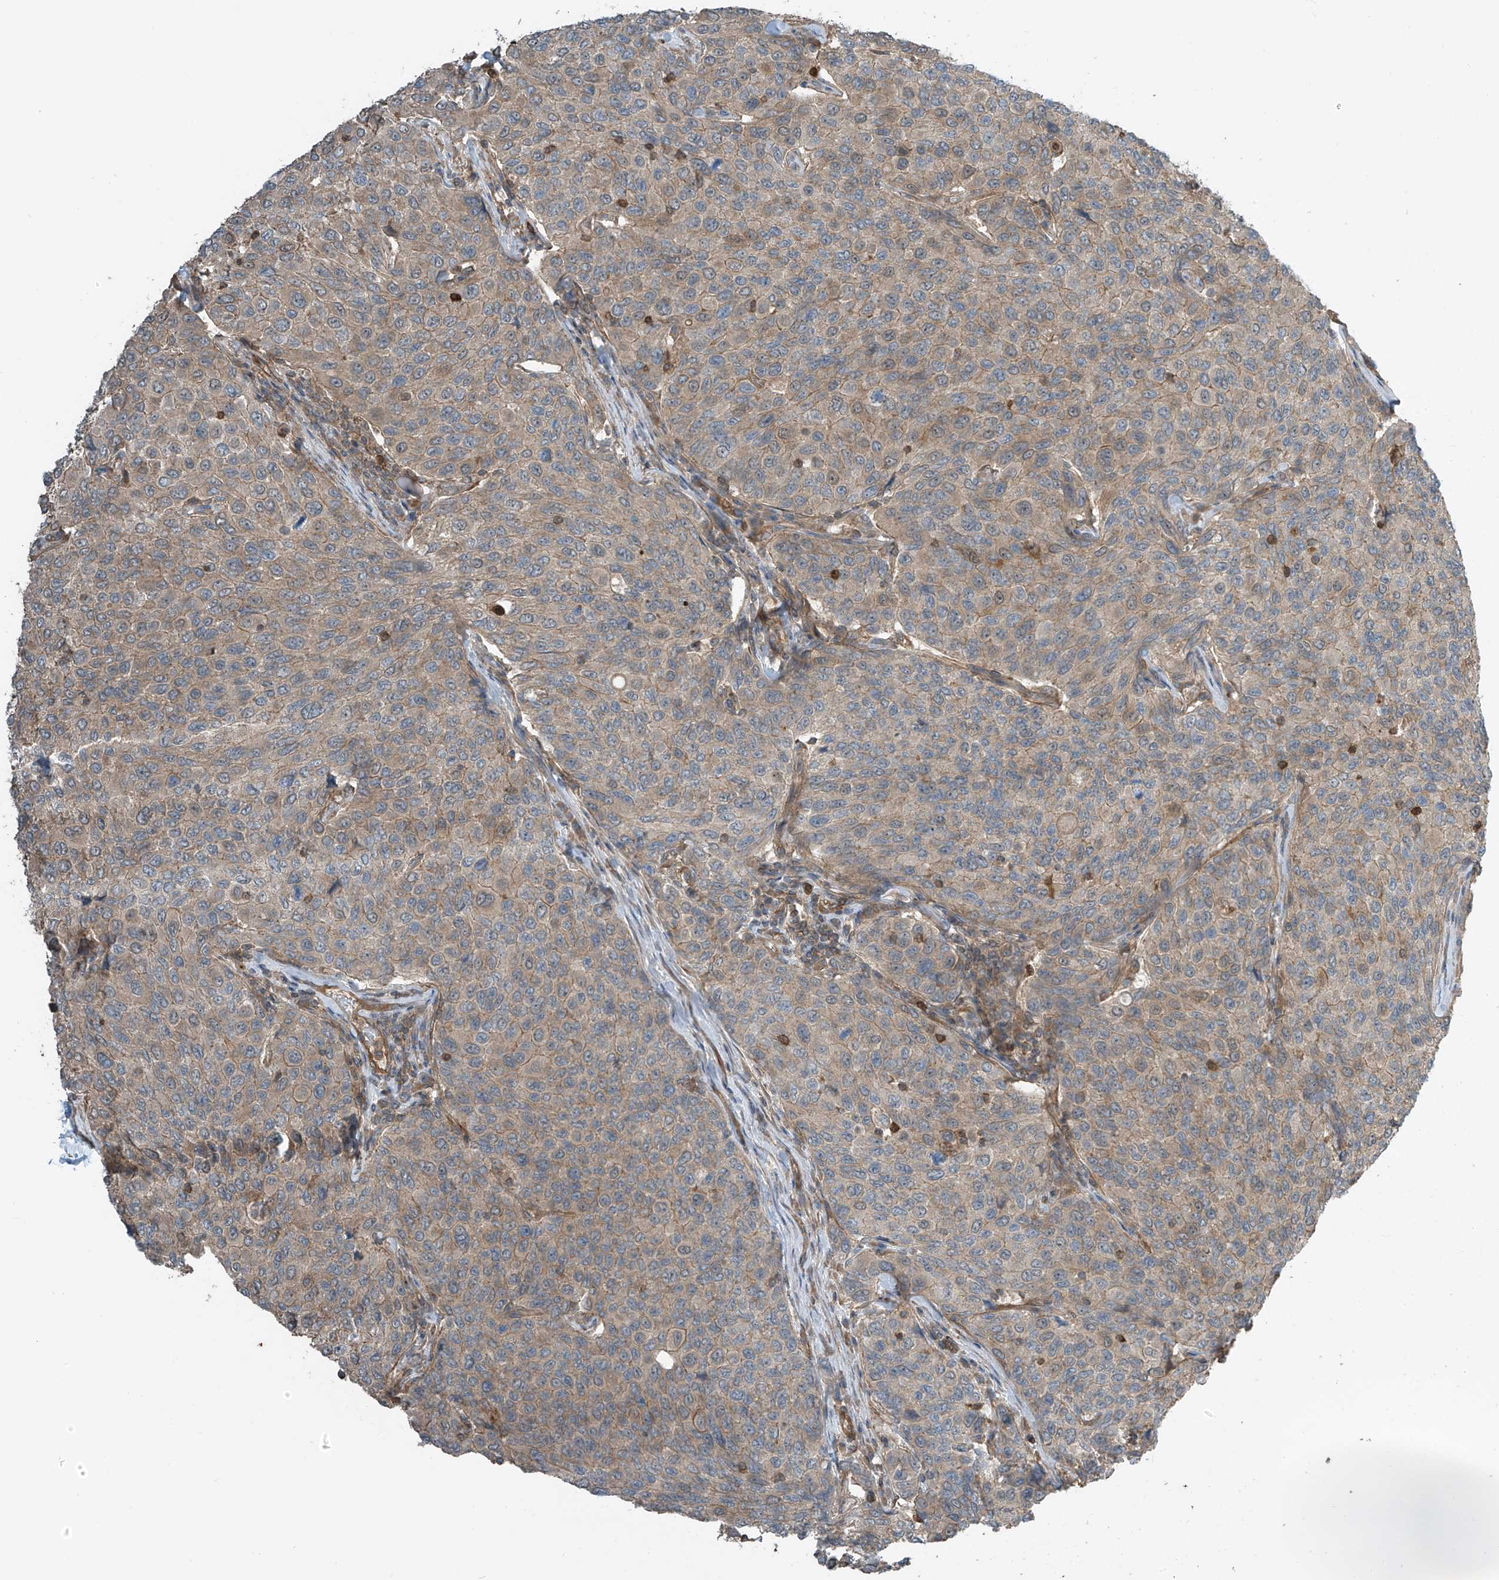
{"staining": {"intensity": "moderate", "quantity": "25%-75%", "location": "cytoplasmic/membranous"}, "tissue": "breast cancer", "cell_type": "Tumor cells", "image_type": "cancer", "snomed": [{"axis": "morphology", "description": "Duct carcinoma"}, {"axis": "topography", "description": "Breast"}], "caption": "The micrograph exhibits staining of breast cancer, revealing moderate cytoplasmic/membranous protein expression (brown color) within tumor cells. (Stains: DAB (3,3'-diaminobenzidine) in brown, nuclei in blue, Microscopy: brightfield microscopy at high magnification).", "gene": "SH3BGRL3", "patient": {"sex": "female", "age": 55}}